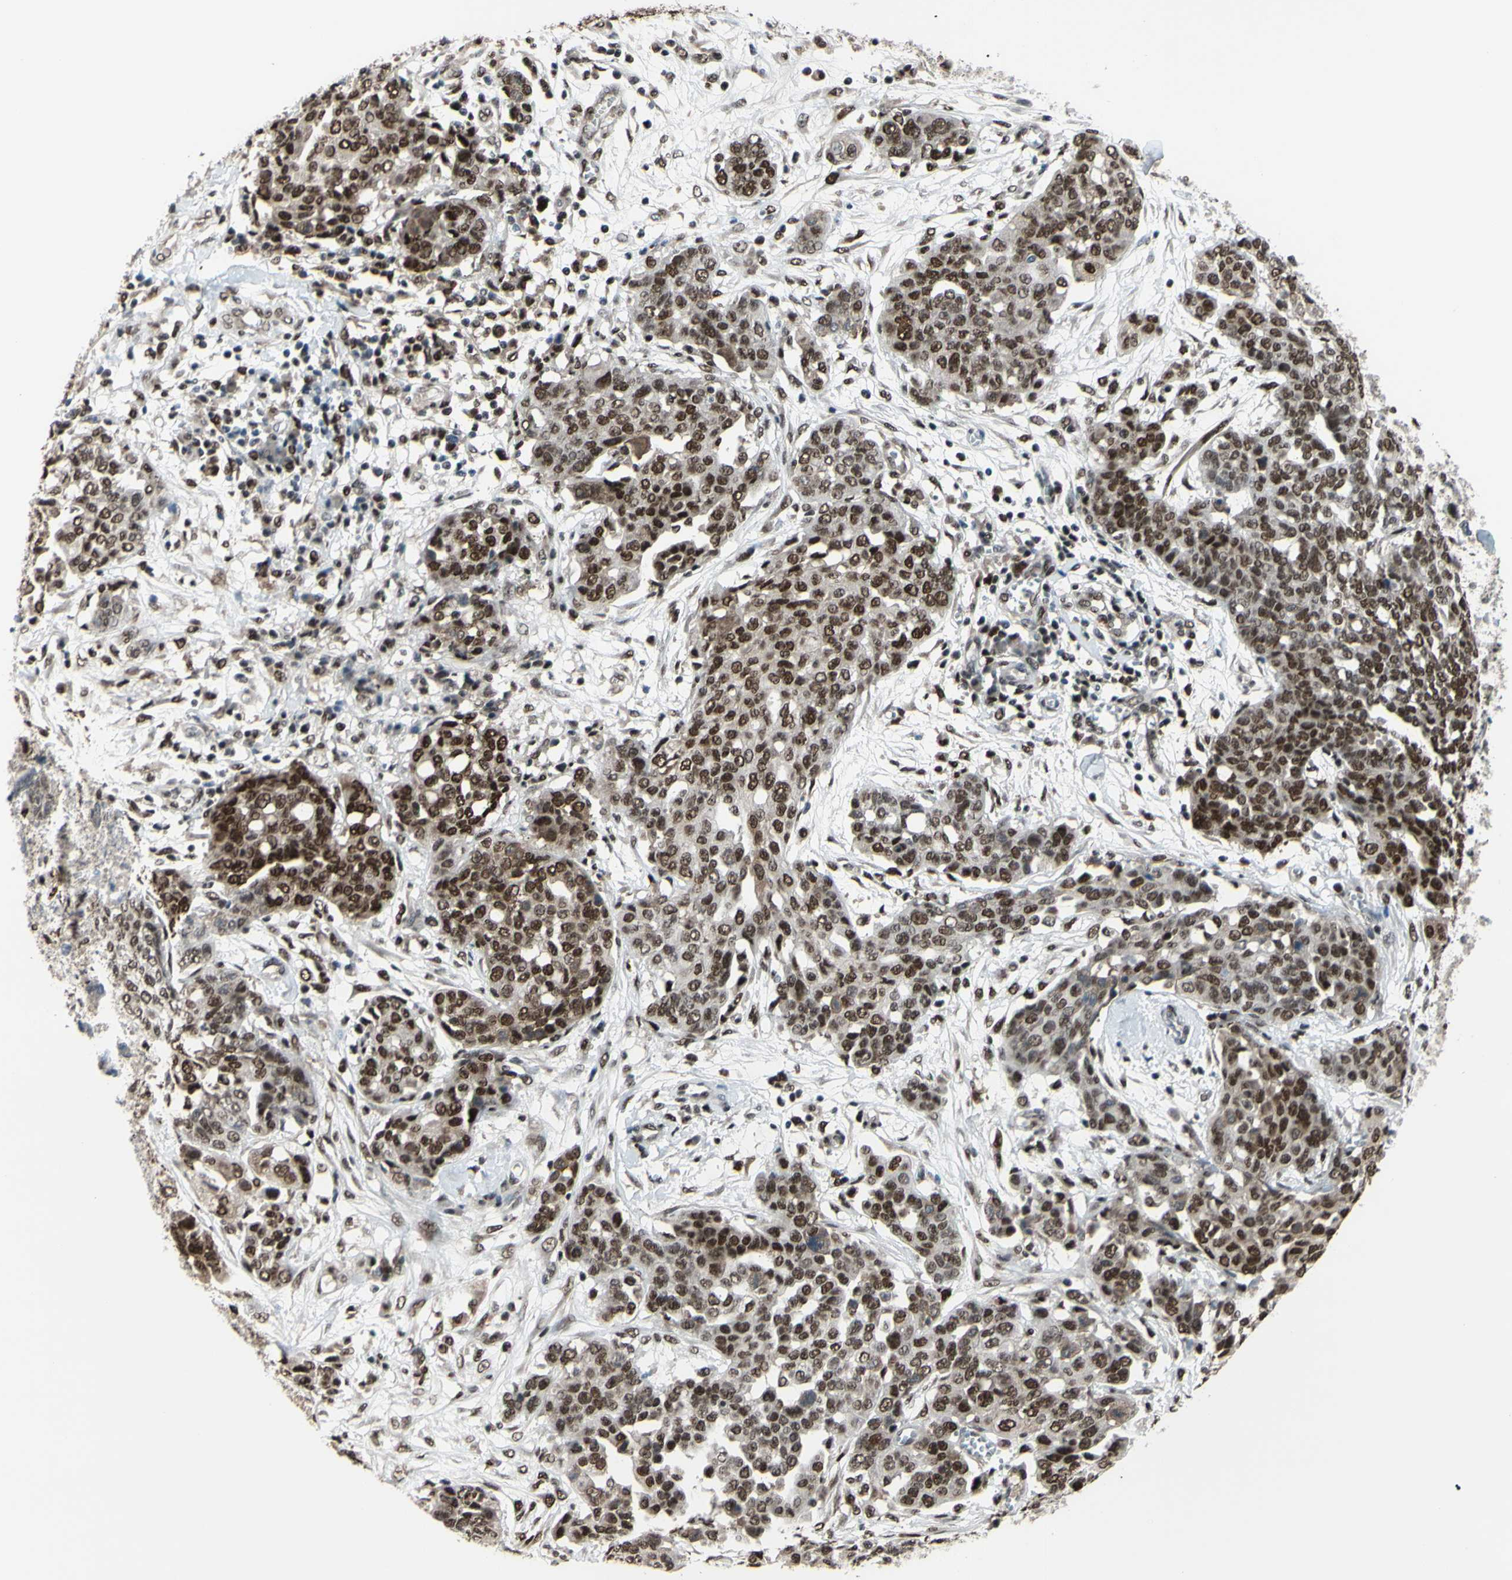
{"staining": {"intensity": "moderate", "quantity": ">75%", "location": "cytoplasmic/membranous,nuclear"}, "tissue": "ovarian cancer", "cell_type": "Tumor cells", "image_type": "cancer", "snomed": [{"axis": "morphology", "description": "Cystadenocarcinoma, serous, NOS"}, {"axis": "topography", "description": "Soft tissue"}, {"axis": "topography", "description": "Ovary"}], "caption": "Serous cystadenocarcinoma (ovarian) stained with immunohistochemistry (IHC) demonstrates moderate cytoplasmic/membranous and nuclear staining in approximately >75% of tumor cells. (brown staining indicates protein expression, while blue staining denotes nuclei).", "gene": "FKBP5", "patient": {"sex": "female", "age": 57}}